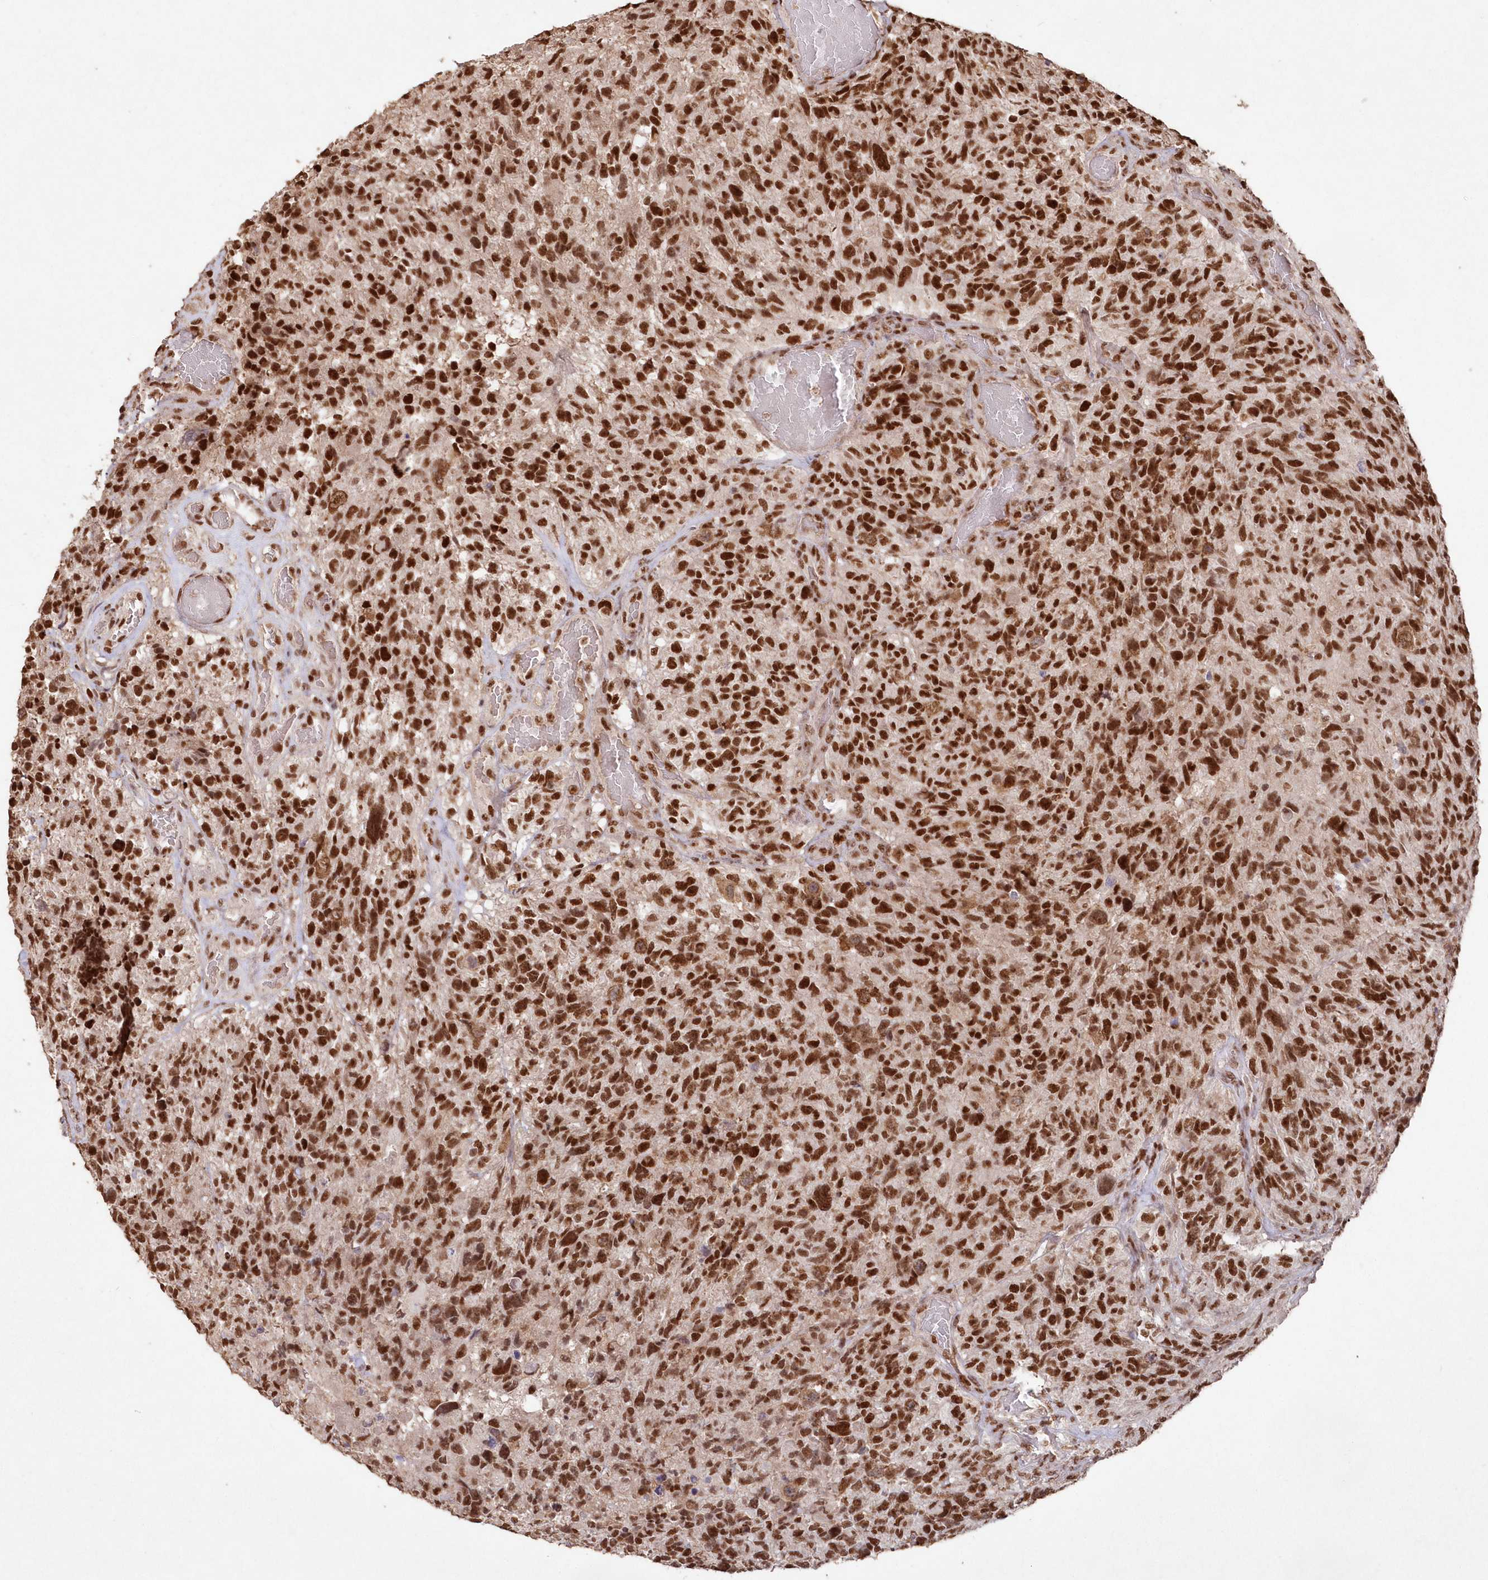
{"staining": {"intensity": "strong", "quantity": ">75%", "location": "nuclear"}, "tissue": "glioma", "cell_type": "Tumor cells", "image_type": "cancer", "snomed": [{"axis": "morphology", "description": "Glioma, malignant, High grade"}, {"axis": "topography", "description": "Brain"}], "caption": "DAB immunohistochemical staining of human high-grade glioma (malignant) shows strong nuclear protein positivity in about >75% of tumor cells. The staining was performed using DAB, with brown indicating positive protein expression. Nuclei are stained blue with hematoxylin.", "gene": "PDS5A", "patient": {"sex": "male", "age": 69}}